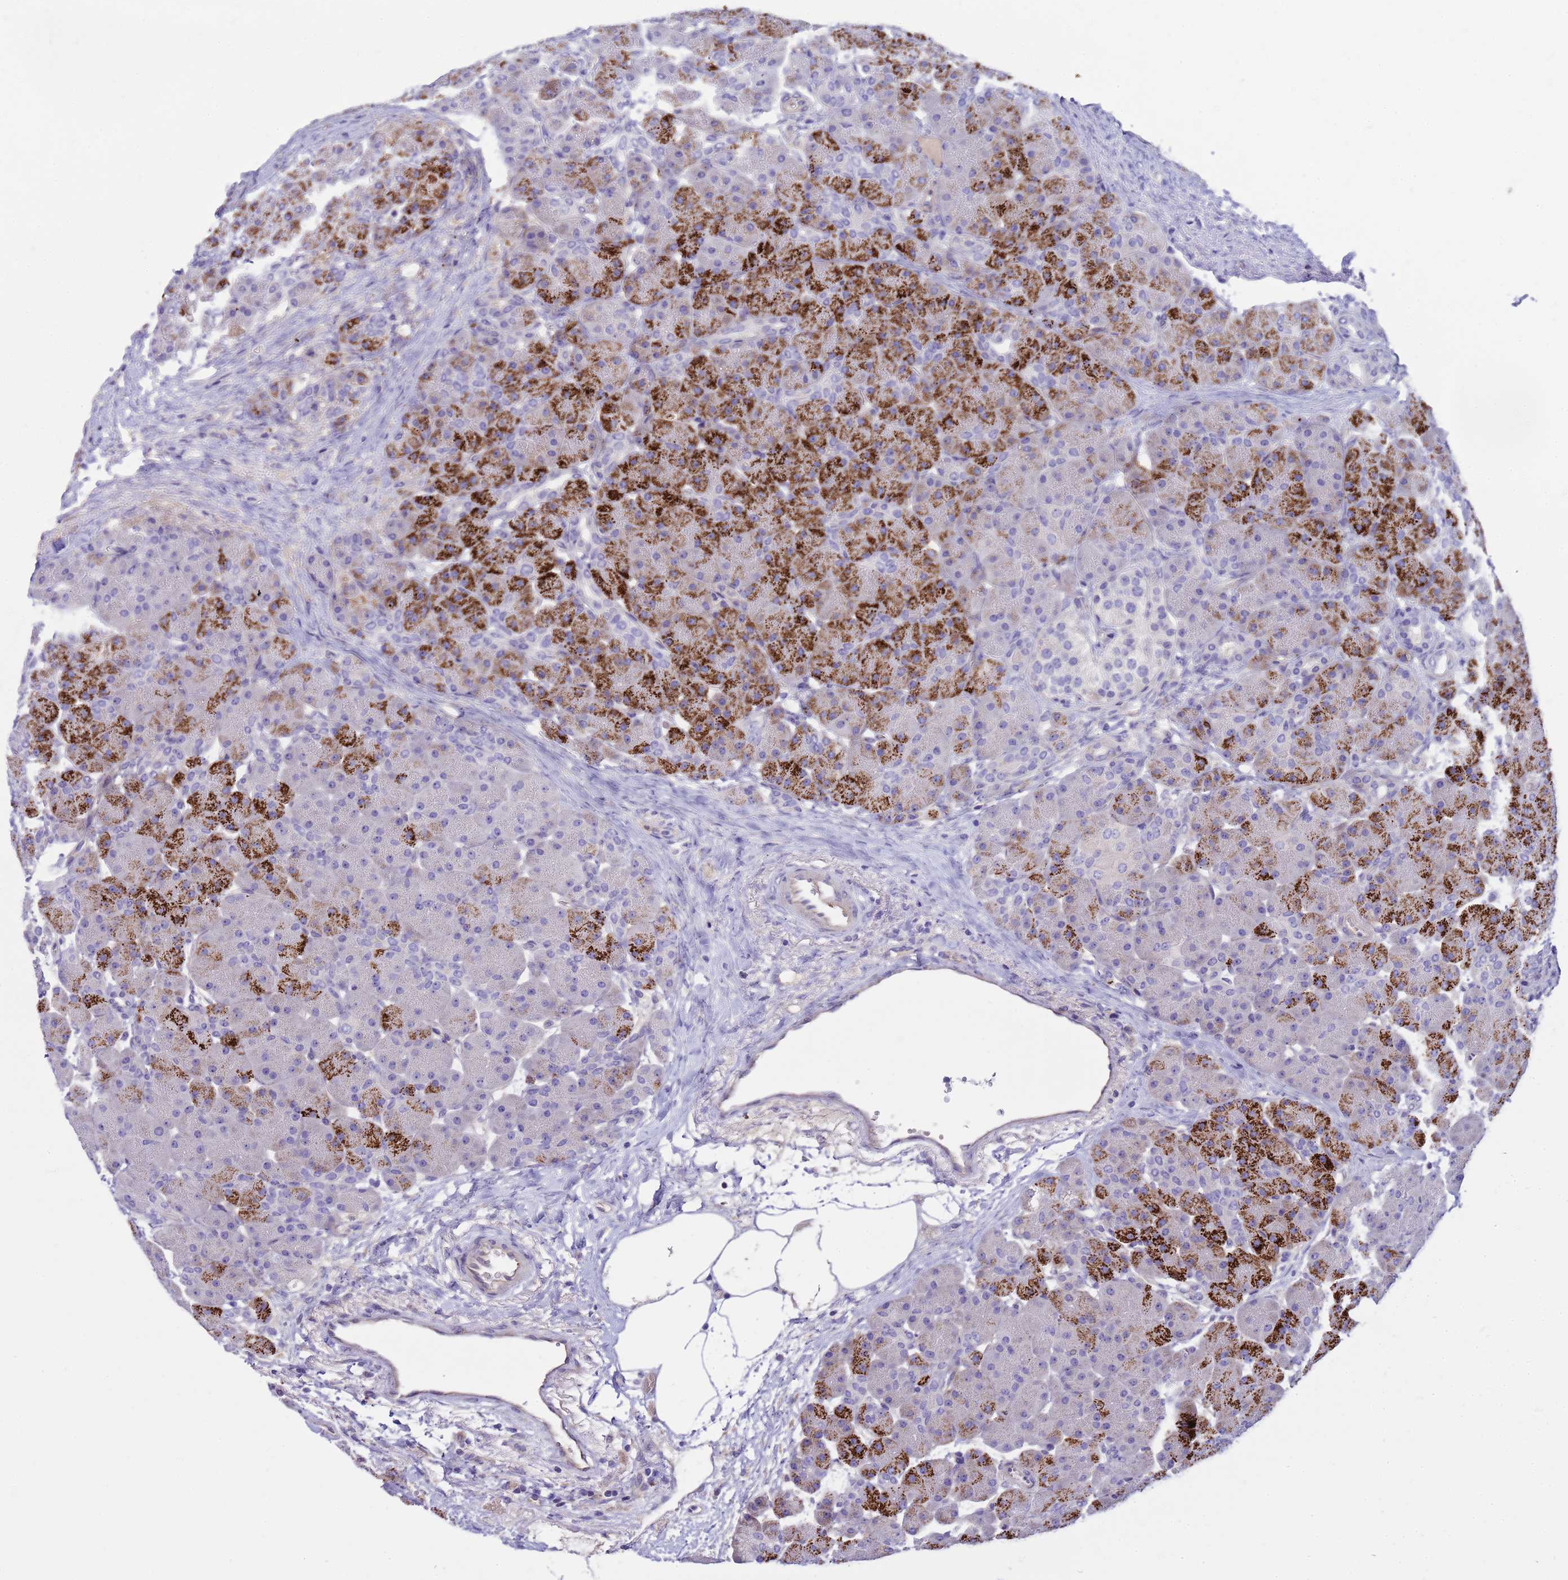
{"staining": {"intensity": "strong", "quantity": "<25%", "location": "cytoplasmic/membranous"}, "tissue": "pancreas", "cell_type": "Exocrine glandular cells", "image_type": "normal", "snomed": [{"axis": "morphology", "description": "Normal tissue, NOS"}, {"axis": "topography", "description": "Pancreas"}], "caption": "The photomicrograph shows a brown stain indicating the presence of a protein in the cytoplasmic/membranous of exocrine glandular cells in pancreas.", "gene": "RIPPLY2", "patient": {"sex": "male", "age": 66}}